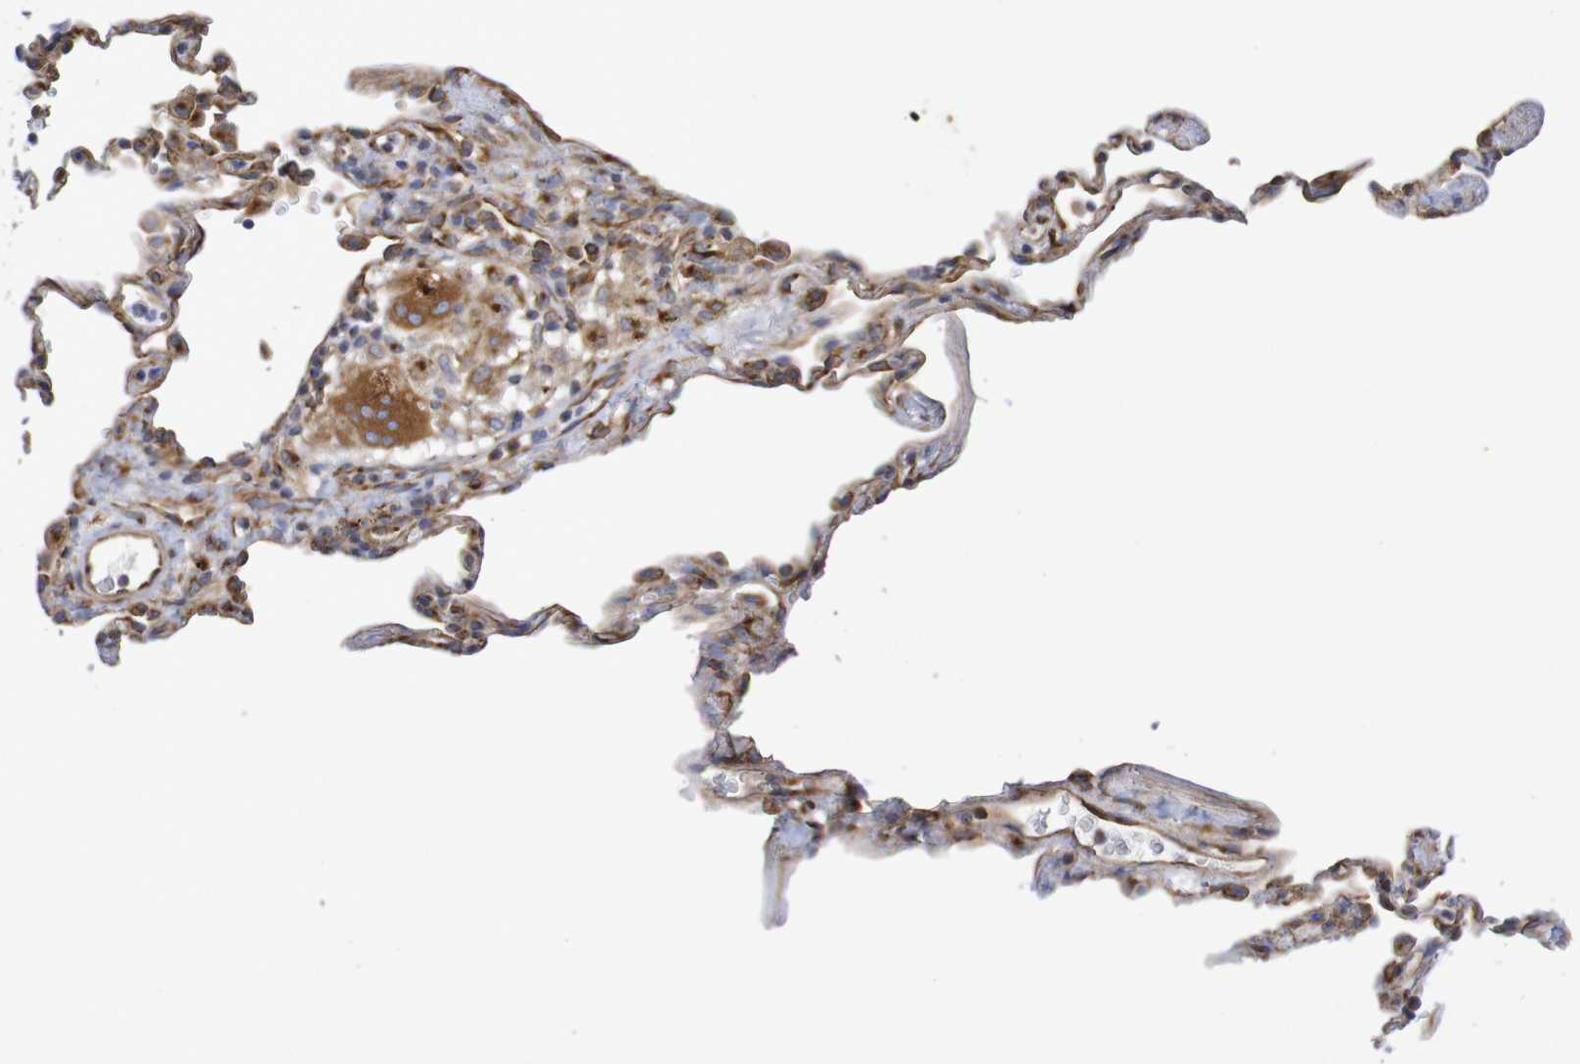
{"staining": {"intensity": "moderate", "quantity": "25%-75%", "location": "cytoplasmic/membranous"}, "tissue": "lung", "cell_type": "Alveolar cells", "image_type": "normal", "snomed": [{"axis": "morphology", "description": "Normal tissue, NOS"}, {"axis": "topography", "description": "Lung"}], "caption": "A photomicrograph of human lung stained for a protein shows moderate cytoplasmic/membranous brown staining in alveolar cells.", "gene": "DCP2", "patient": {"sex": "male", "age": 59}}